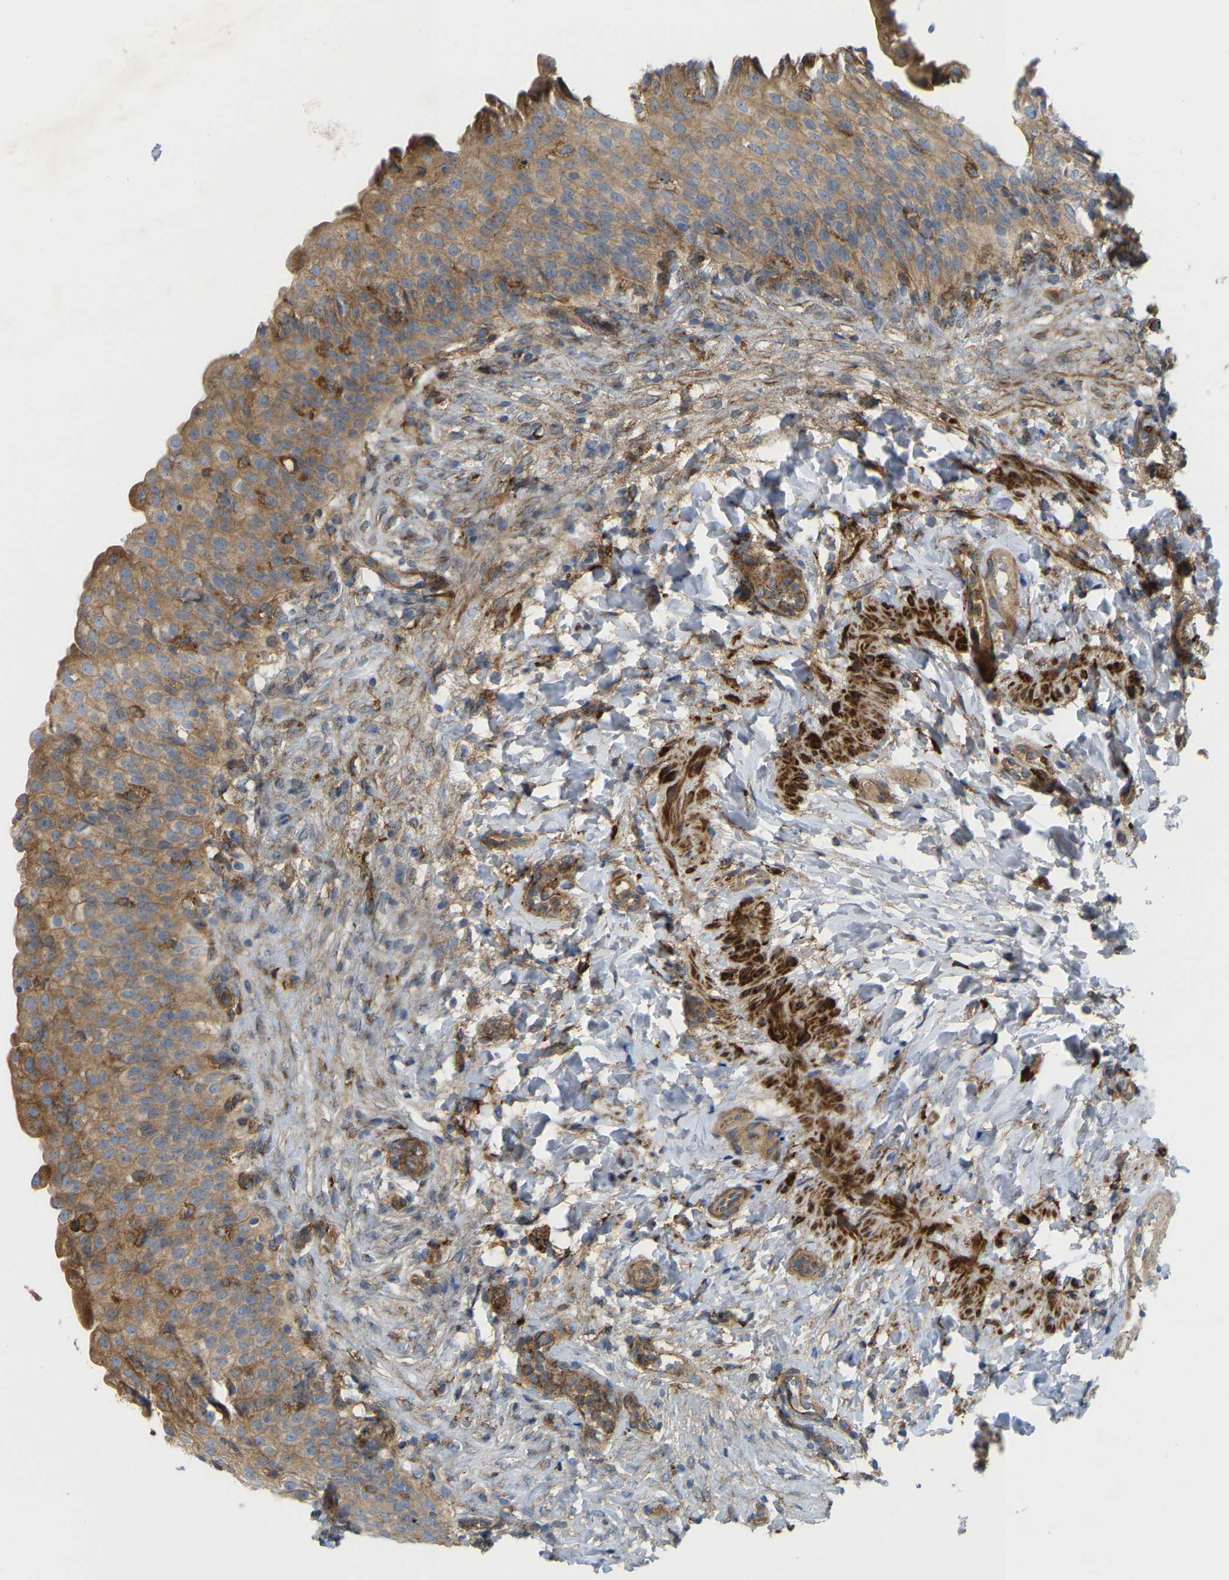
{"staining": {"intensity": "moderate", "quantity": ">75%", "location": "cytoplasmic/membranous"}, "tissue": "urinary bladder", "cell_type": "Urothelial cells", "image_type": "normal", "snomed": [{"axis": "morphology", "description": "Urothelial carcinoma, High grade"}, {"axis": "topography", "description": "Urinary bladder"}], "caption": "This is a micrograph of IHC staining of unremarkable urinary bladder, which shows moderate staining in the cytoplasmic/membranous of urothelial cells.", "gene": "PICALM", "patient": {"sex": "male", "age": 46}}